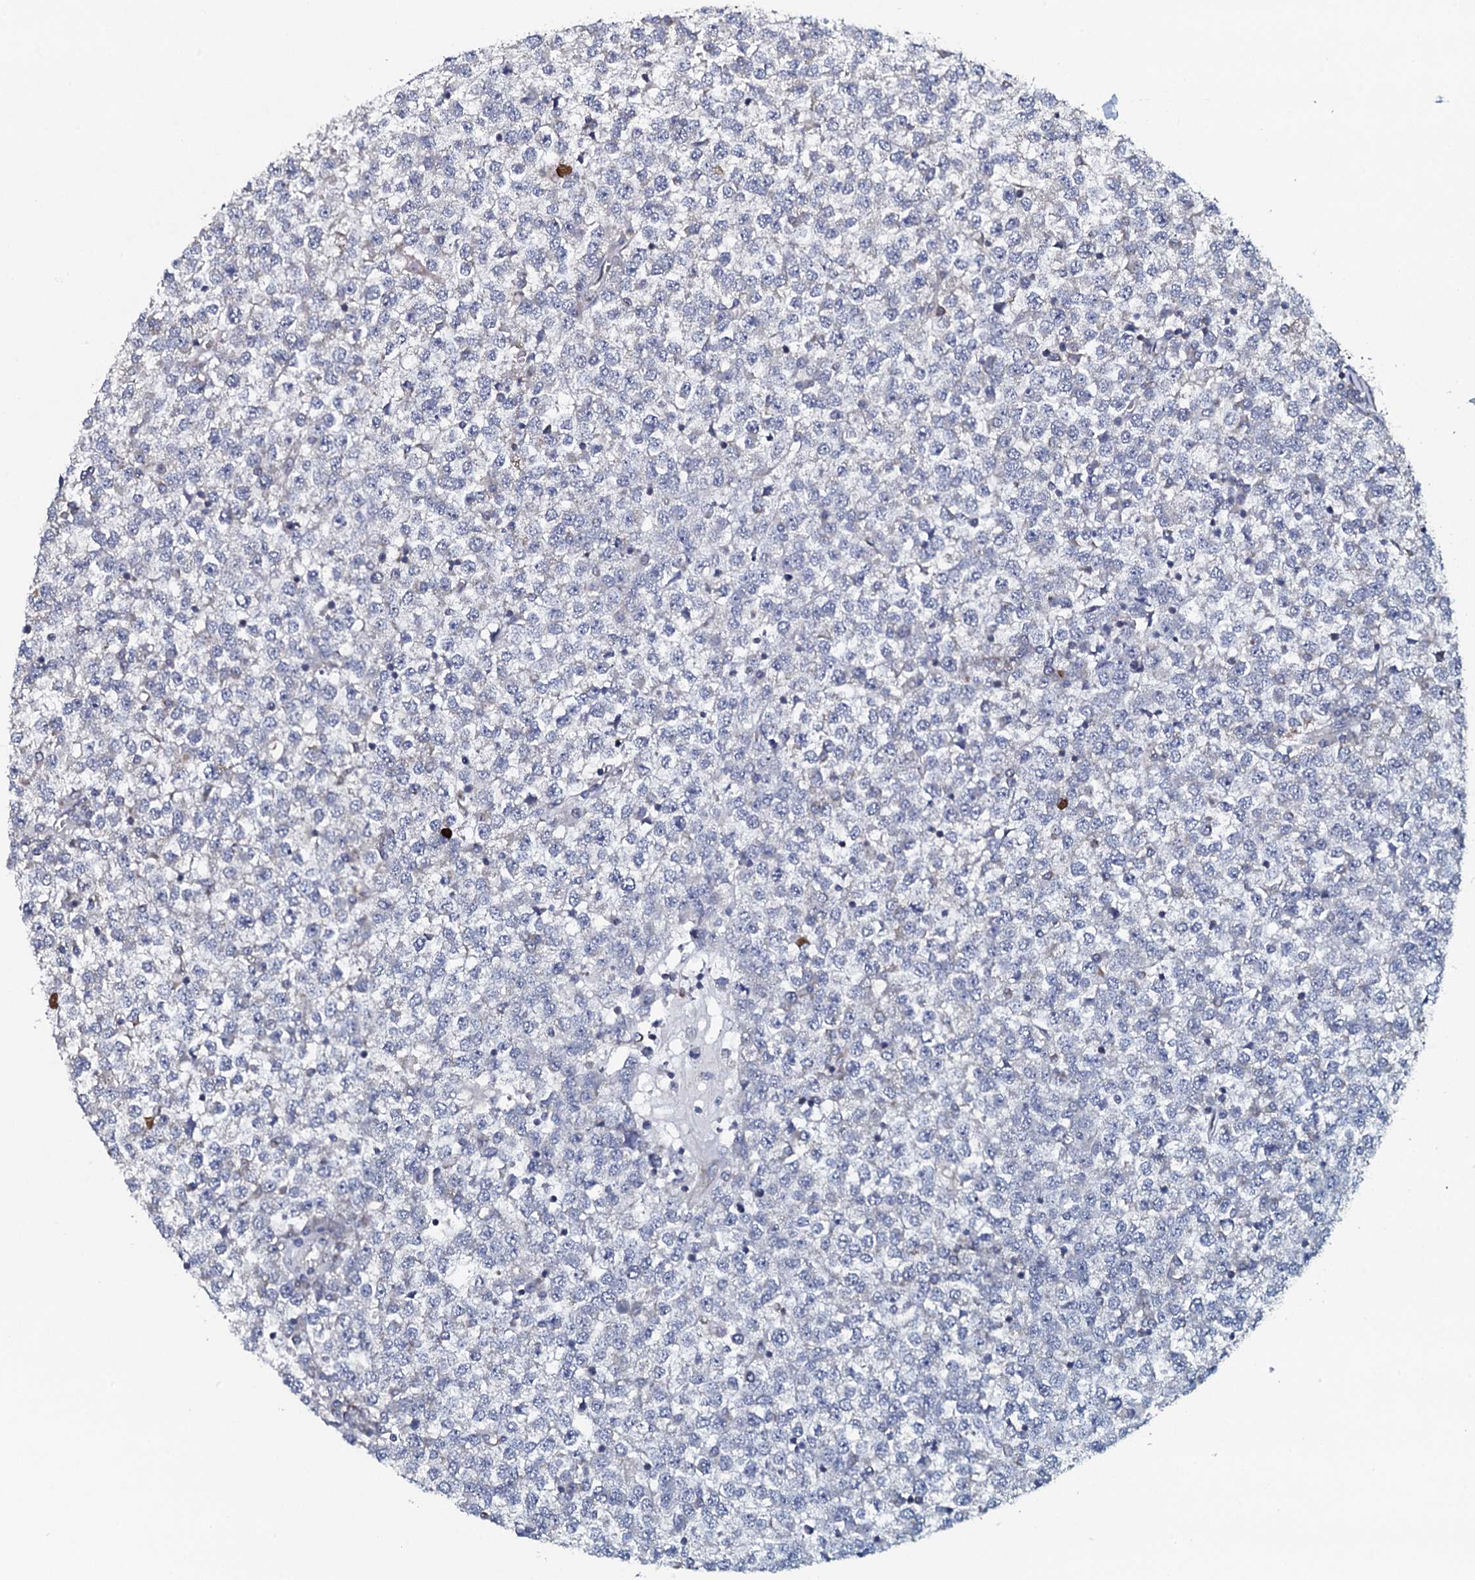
{"staining": {"intensity": "negative", "quantity": "none", "location": "none"}, "tissue": "testis cancer", "cell_type": "Tumor cells", "image_type": "cancer", "snomed": [{"axis": "morphology", "description": "Seminoma, NOS"}, {"axis": "topography", "description": "Testis"}], "caption": "Immunohistochemistry (IHC) photomicrograph of neoplastic tissue: human seminoma (testis) stained with DAB (3,3'-diaminobenzidine) demonstrates no significant protein expression in tumor cells.", "gene": "KCTD4", "patient": {"sex": "male", "age": 65}}